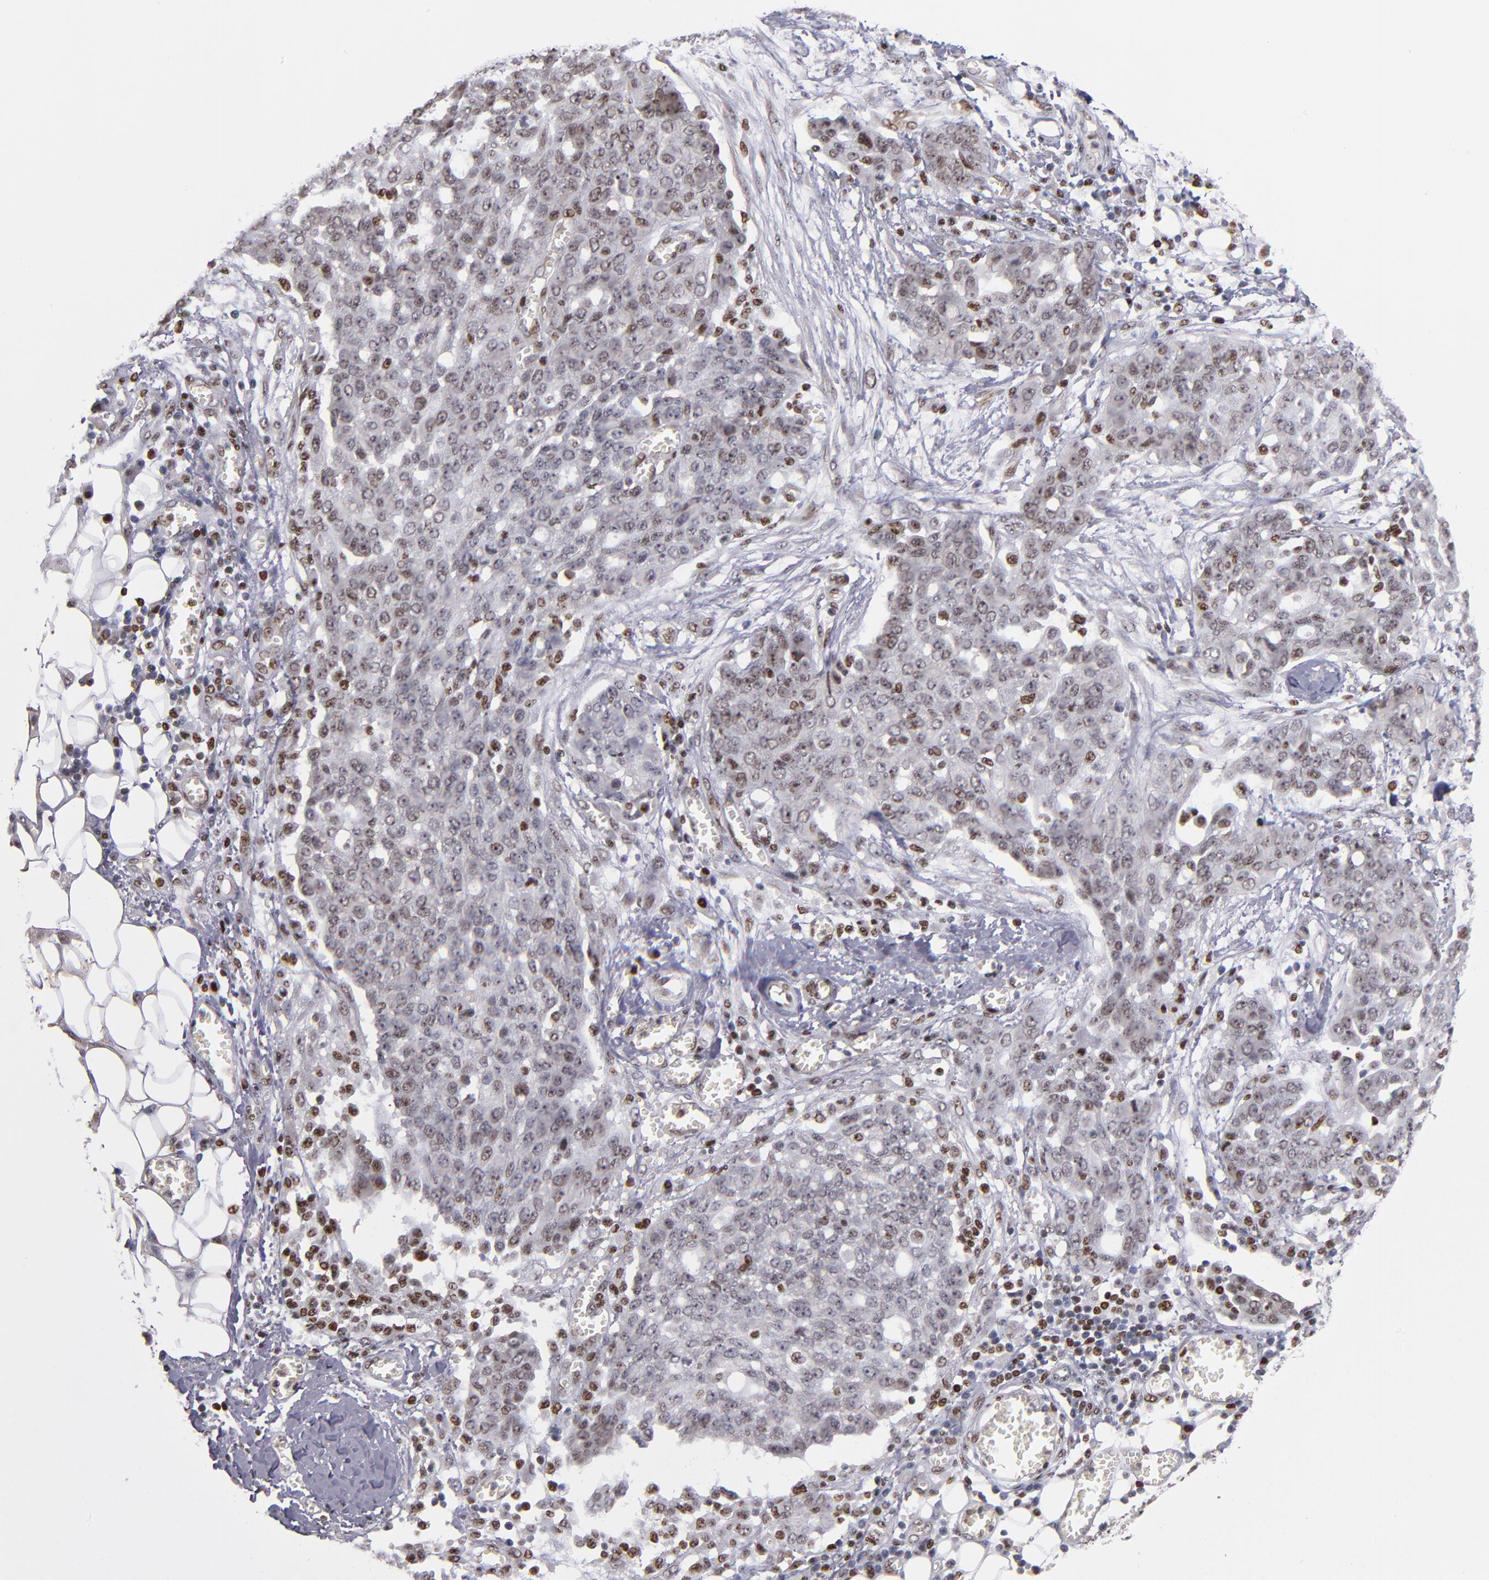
{"staining": {"intensity": "weak", "quantity": "25%-75%", "location": "nuclear"}, "tissue": "ovarian cancer", "cell_type": "Tumor cells", "image_type": "cancer", "snomed": [{"axis": "morphology", "description": "Cystadenocarcinoma, serous, NOS"}, {"axis": "topography", "description": "Soft tissue"}, {"axis": "topography", "description": "Ovary"}], "caption": "Brown immunohistochemical staining in human ovarian cancer reveals weak nuclear positivity in about 25%-75% of tumor cells.", "gene": "KDM6A", "patient": {"sex": "female", "age": 57}}